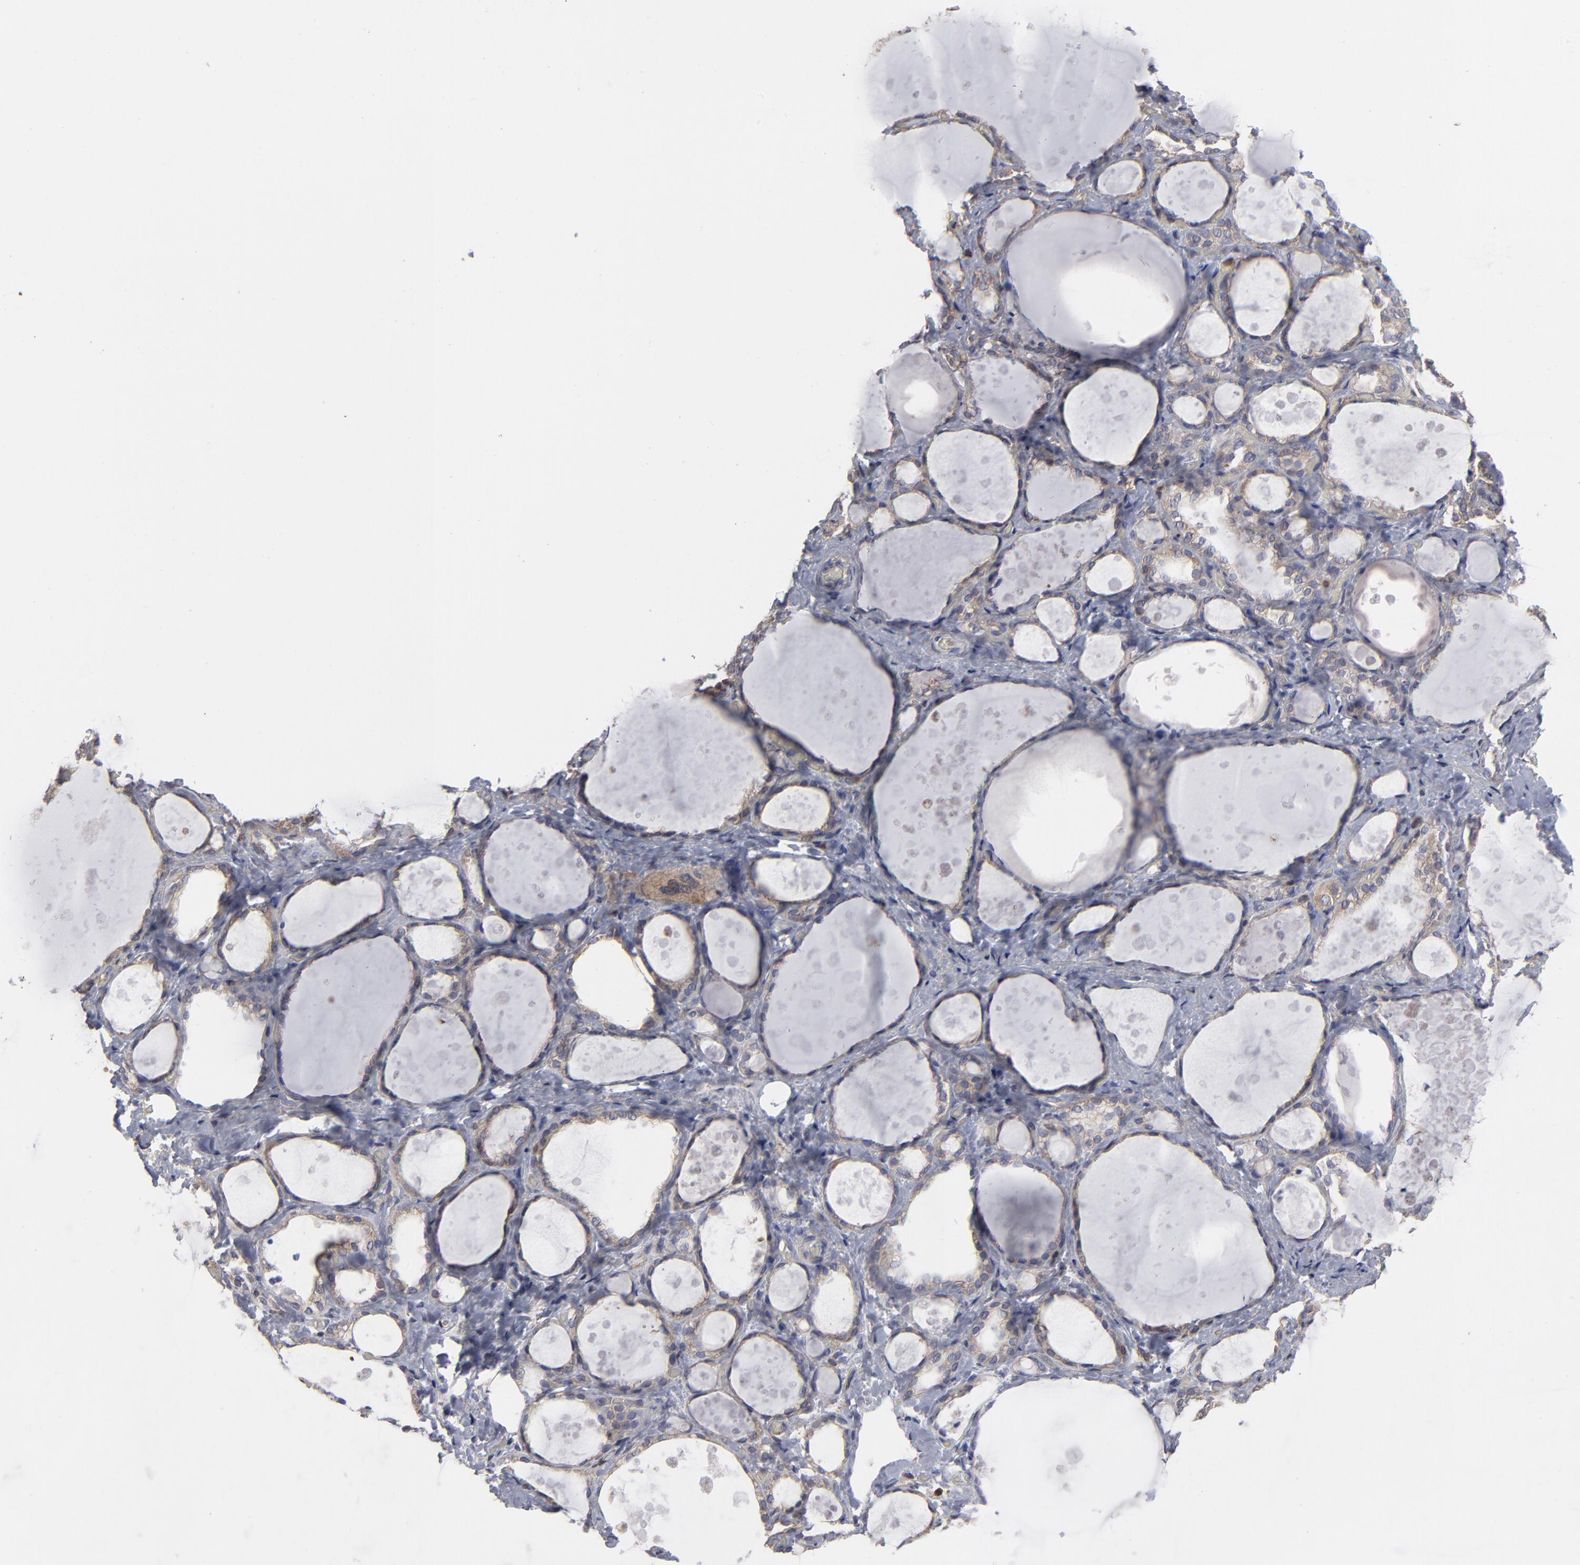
{"staining": {"intensity": "weak", "quantity": ">75%", "location": "cytoplasmic/membranous"}, "tissue": "thyroid gland", "cell_type": "Glandular cells", "image_type": "normal", "snomed": [{"axis": "morphology", "description": "Normal tissue, NOS"}, {"axis": "topography", "description": "Thyroid gland"}], "caption": "Immunohistochemical staining of unremarkable thyroid gland displays low levels of weak cytoplasmic/membranous staining in about >75% of glandular cells.", "gene": "MAP2K1", "patient": {"sex": "female", "age": 75}}